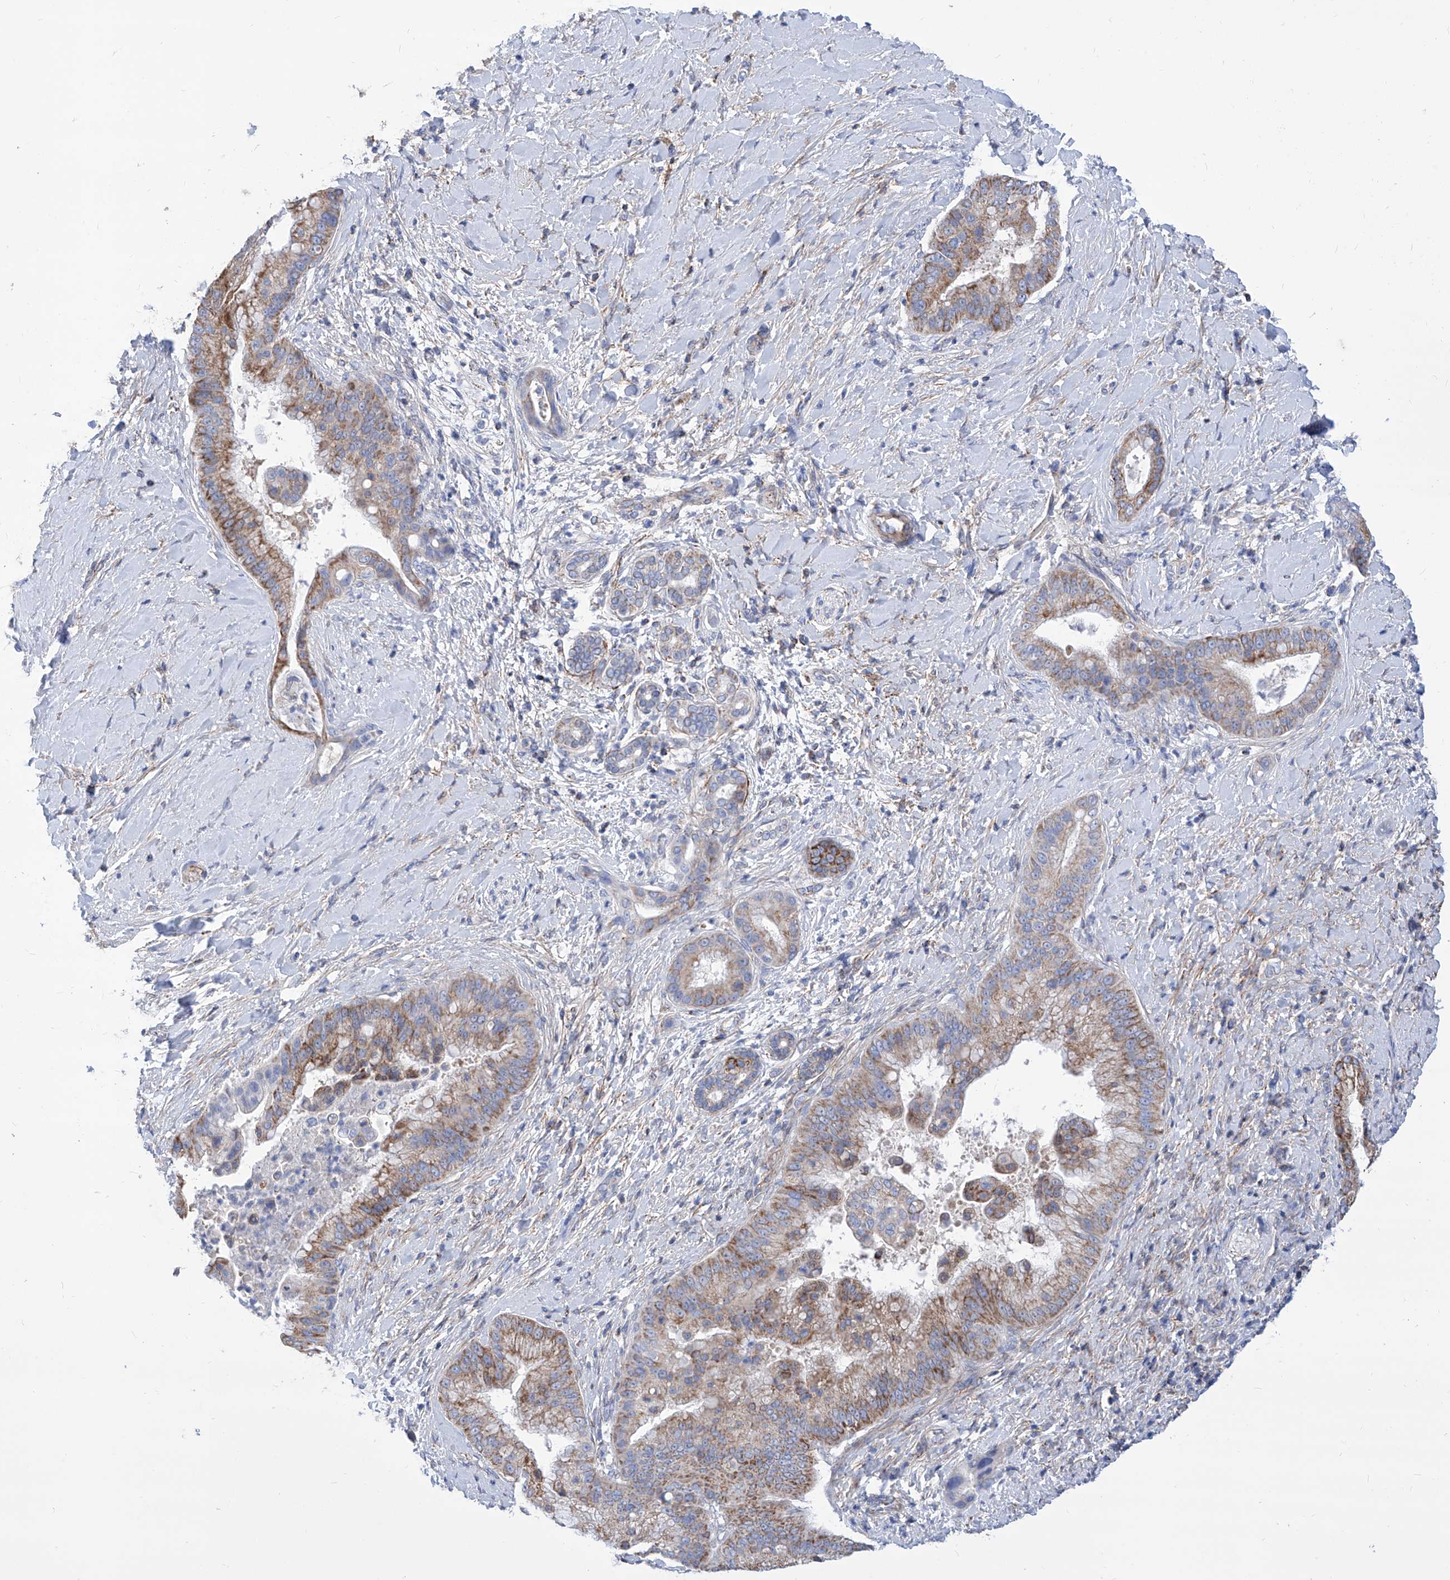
{"staining": {"intensity": "moderate", "quantity": "25%-75%", "location": "cytoplasmic/membranous"}, "tissue": "liver cancer", "cell_type": "Tumor cells", "image_type": "cancer", "snomed": [{"axis": "morphology", "description": "Cholangiocarcinoma"}, {"axis": "topography", "description": "Liver"}], "caption": "Immunohistochemistry micrograph of neoplastic tissue: human cholangiocarcinoma (liver) stained using immunohistochemistry demonstrates medium levels of moderate protein expression localized specifically in the cytoplasmic/membranous of tumor cells, appearing as a cytoplasmic/membranous brown color.", "gene": "SRBD1", "patient": {"sex": "female", "age": 54}}